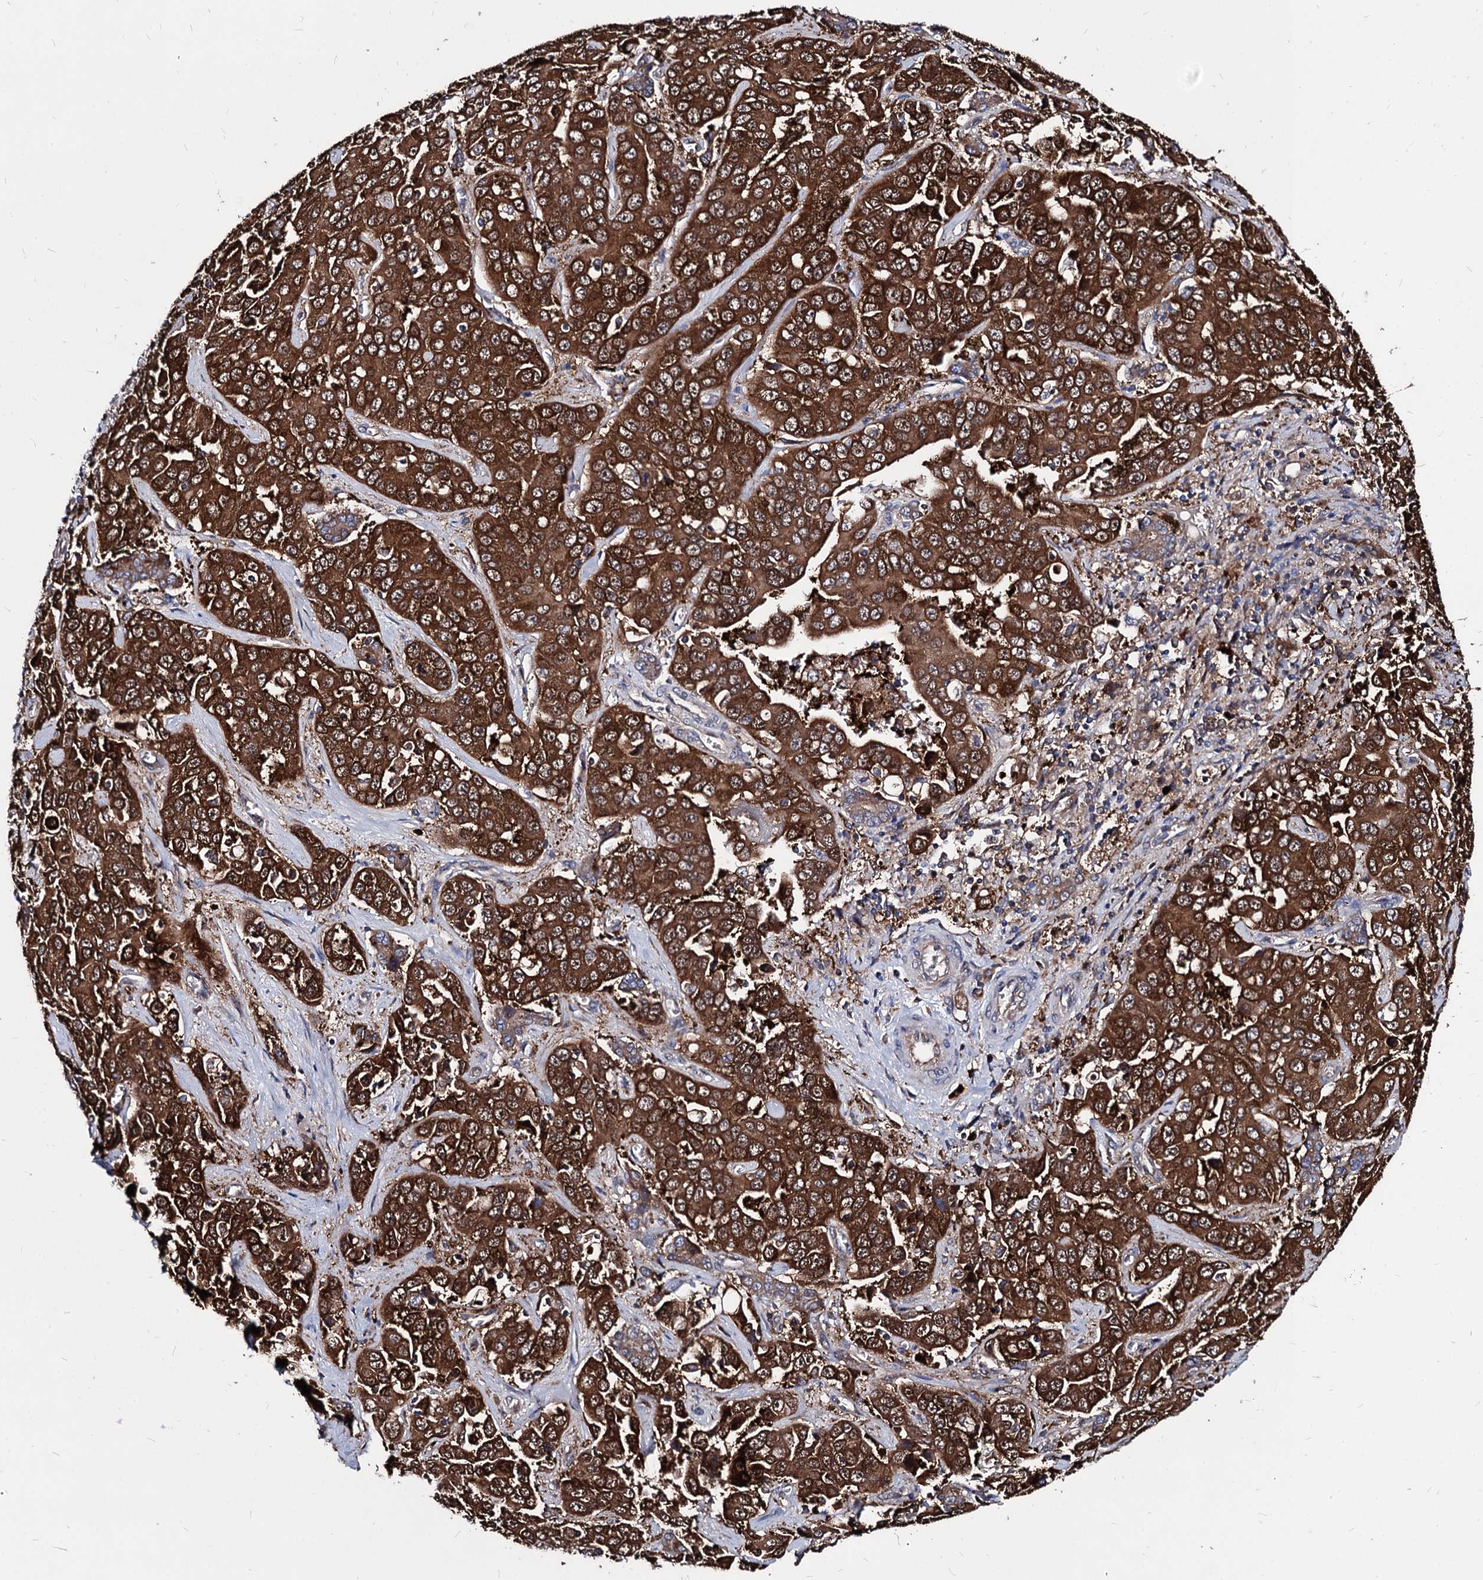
{"staining": {"intensity": "strong", "quantity": ">75%", "location": "cytoplasmic/membranous,nuclear"}, "tissue": "liver cancer", "cell_type": "Tumor cells", "image_type": "cancer", "snomed": [{"axis": "morphology", "description": "Cholangiocarcinoma"}, {"axis": "topography", "description": "Liver"}], "caption": "Immunohistochemical staining of liver cancer (cholangiocarcinoma) shows high levels of strong cytoplasmic/membranous and nuclear protein positivity in approximately >75% of tumor cells.", "gene": "NME1", "patient": {"sex": "female", "age": 52}}